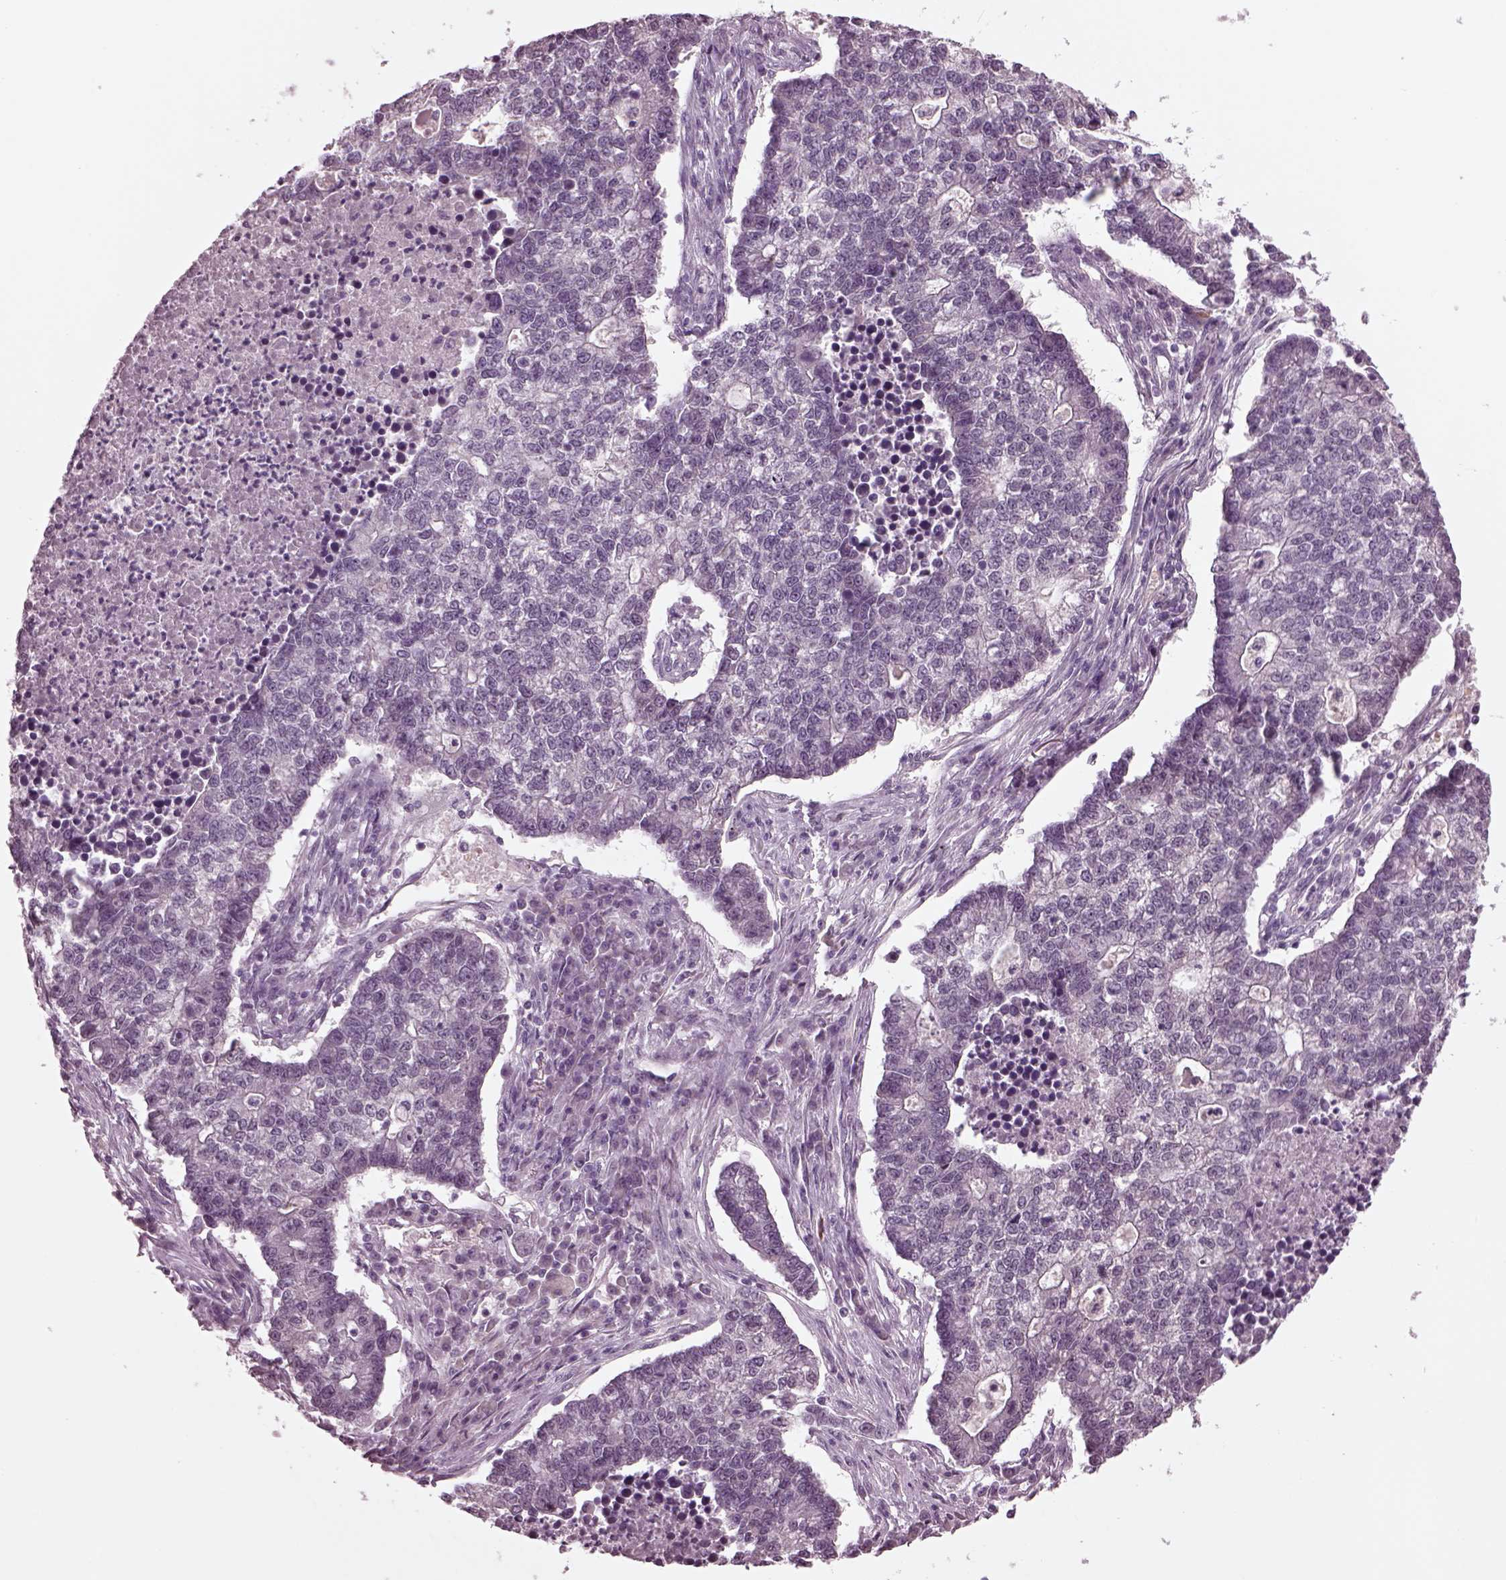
{"staining": {"intensity": "negative", "quantity": "none", "location": "none"}, "tissue": "lung cancer", "cell_type": "Tumor cells", "image_type": "cancer", "snomed": [{"axis": "morphology", "description": "Adenocarcinoma, NOS"}, {"axis": "topography", "description": "Lung"}], "caption": "The histopathology image demonstrates no significant staining in tumor cells of lung cancer (adenocarcinoma). Brightfield microscopy of immunohistochemistry (IHC) stained with DAB (3,3'-diaminobenzidine) (brown) and hematoxylin (blue), captured at high magnification.", "gene": "CLCN4", "patient": {"sex": "male", "age": 57}}